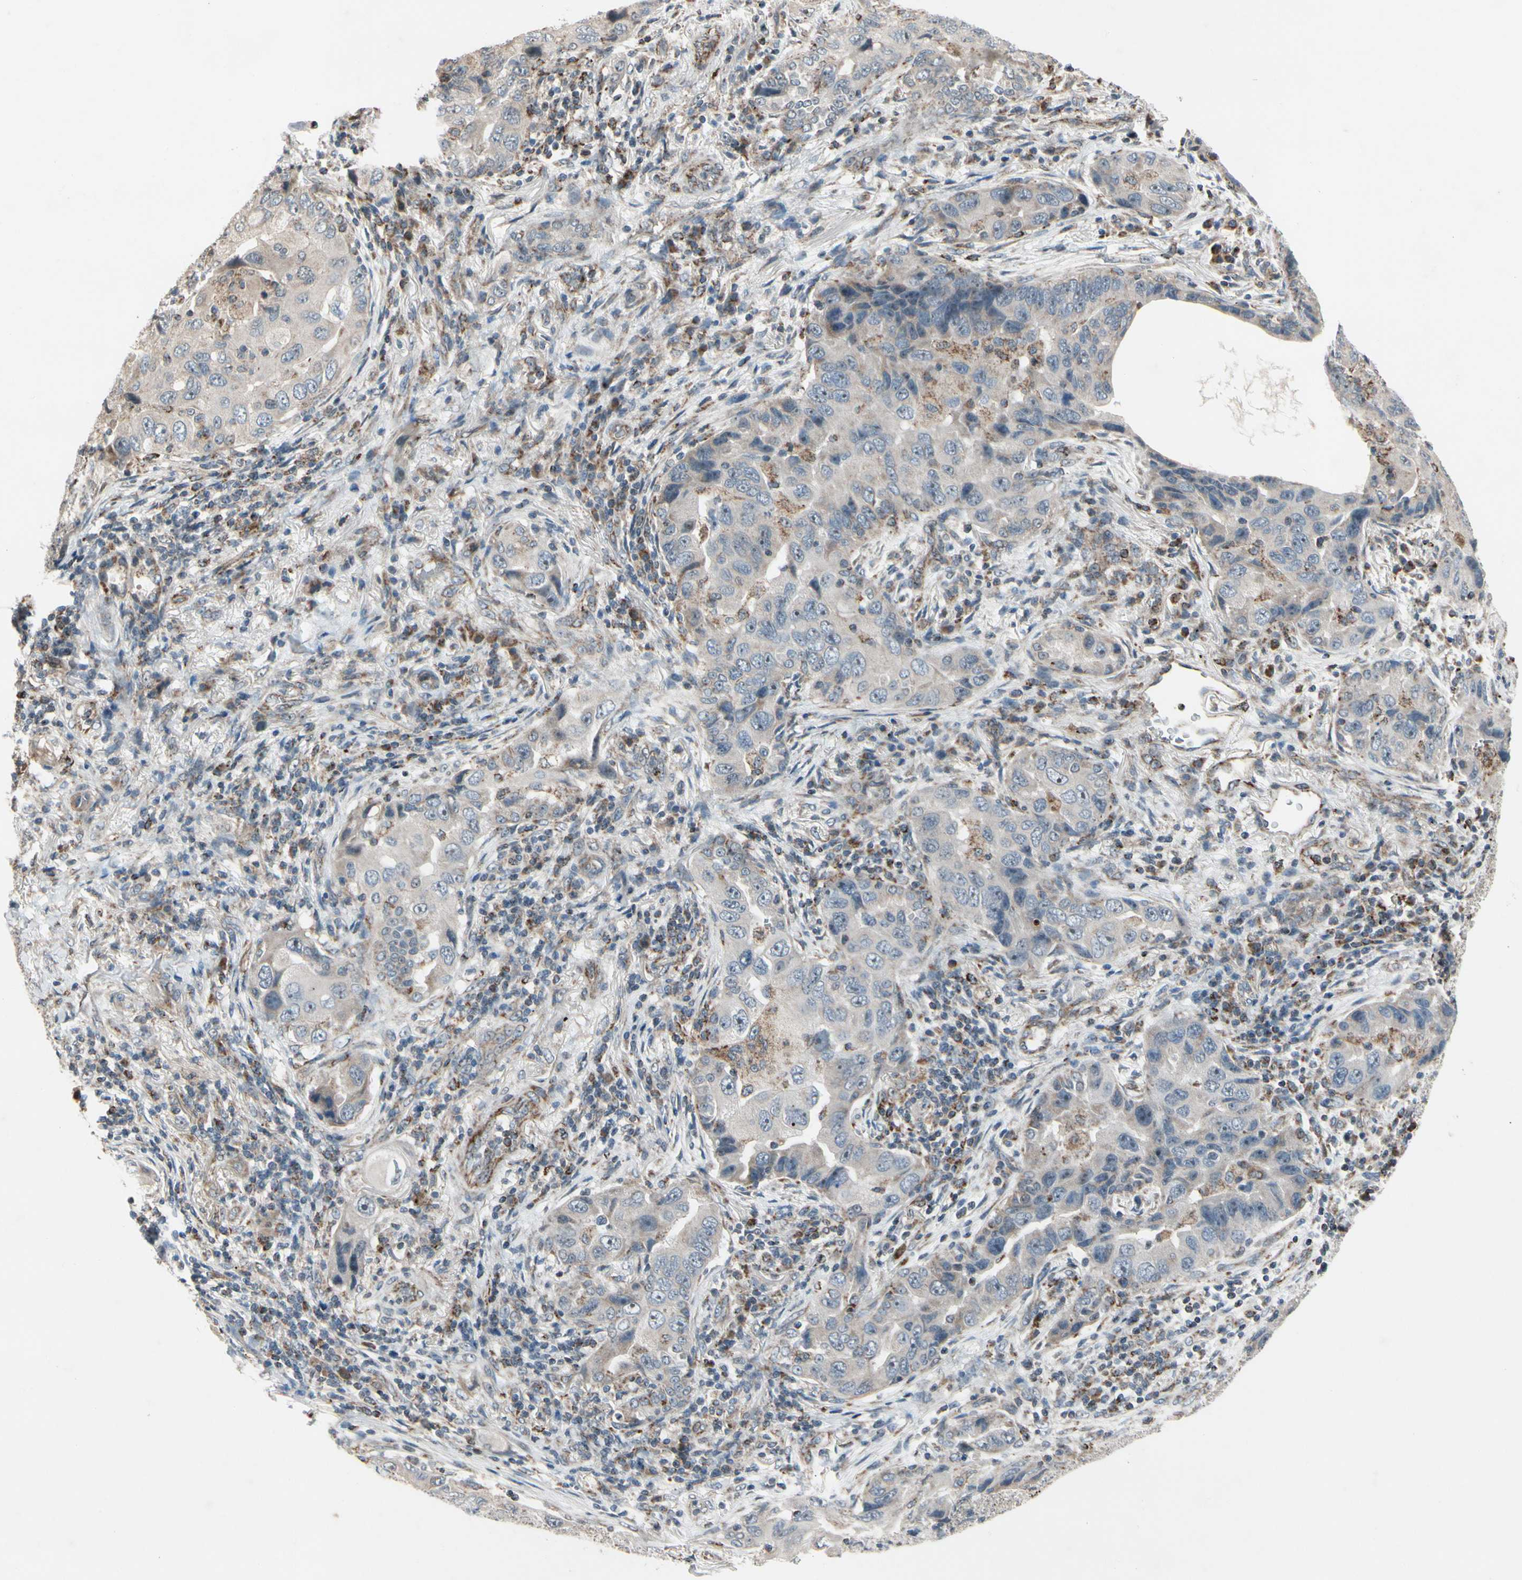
{"staining": {"intensity": "weak", "quantity": ">75%", "location": "cytoplasmic/membranous"}, "tissue": "lung cancer", "cell_type": "Tumor cells", "image_type": "cancer", "snomed": [{"axis": "morphology", "description": "Adenocarcinoma, NOS"}, {"axis": "topography", "description": "Lung"}], "caption": "Tumor cells show low levels of weak cytoplasmic/membranous staining in approximately >75% of cells in human lung cancer (adenocarcinoma). (brown staining indicates protein expression, while blue staining denotes nuclei).", "gene": "CPT1A", "patient": {"sex": "female", "age": 65}}